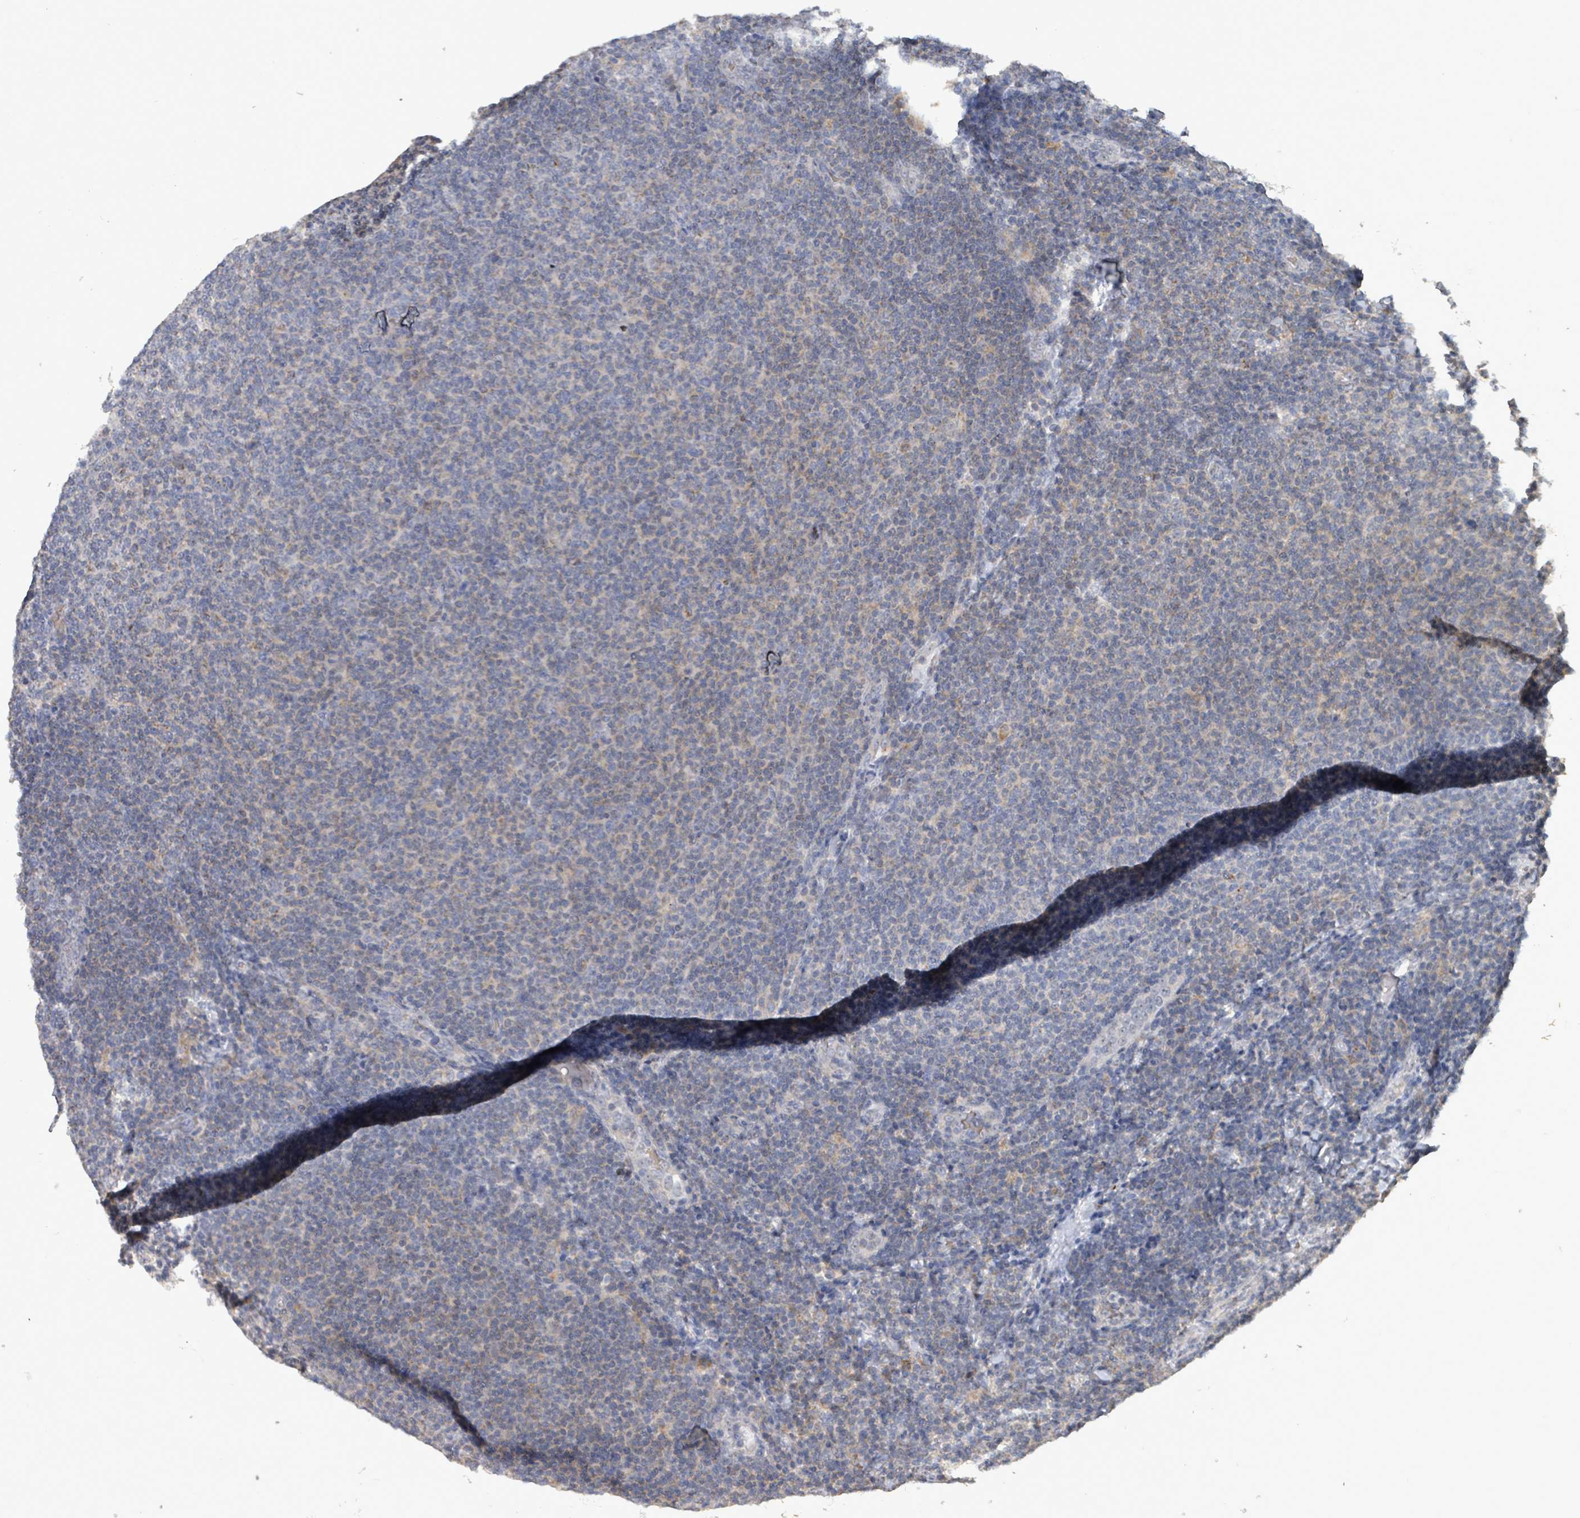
{"staining": {"intensity": "weak", "quantity": "<25%", "location": "cytoplasmic/membranous"}, "tissue": "lymphoma", "cell_type": "Tumor cells", "image_type": "cancer", "snomed": [{"axis": "morphology", "description": "Malignant lymphoma, non-Hodgkin's type, Low grade"}, {"axis": "topography", "description": "Lymph node"}], "caption": "IHC photomicrograph of human low-grade malignant lymphoma, non-Hodgkin's type stained for a protein (brown), which shows no staining in tumor cells. (DAB immunohistochemistry (IHC) with hematoxylin counter stain).", "gene": "SEBOX", "patient": {"sex": "male", "age": 66}}